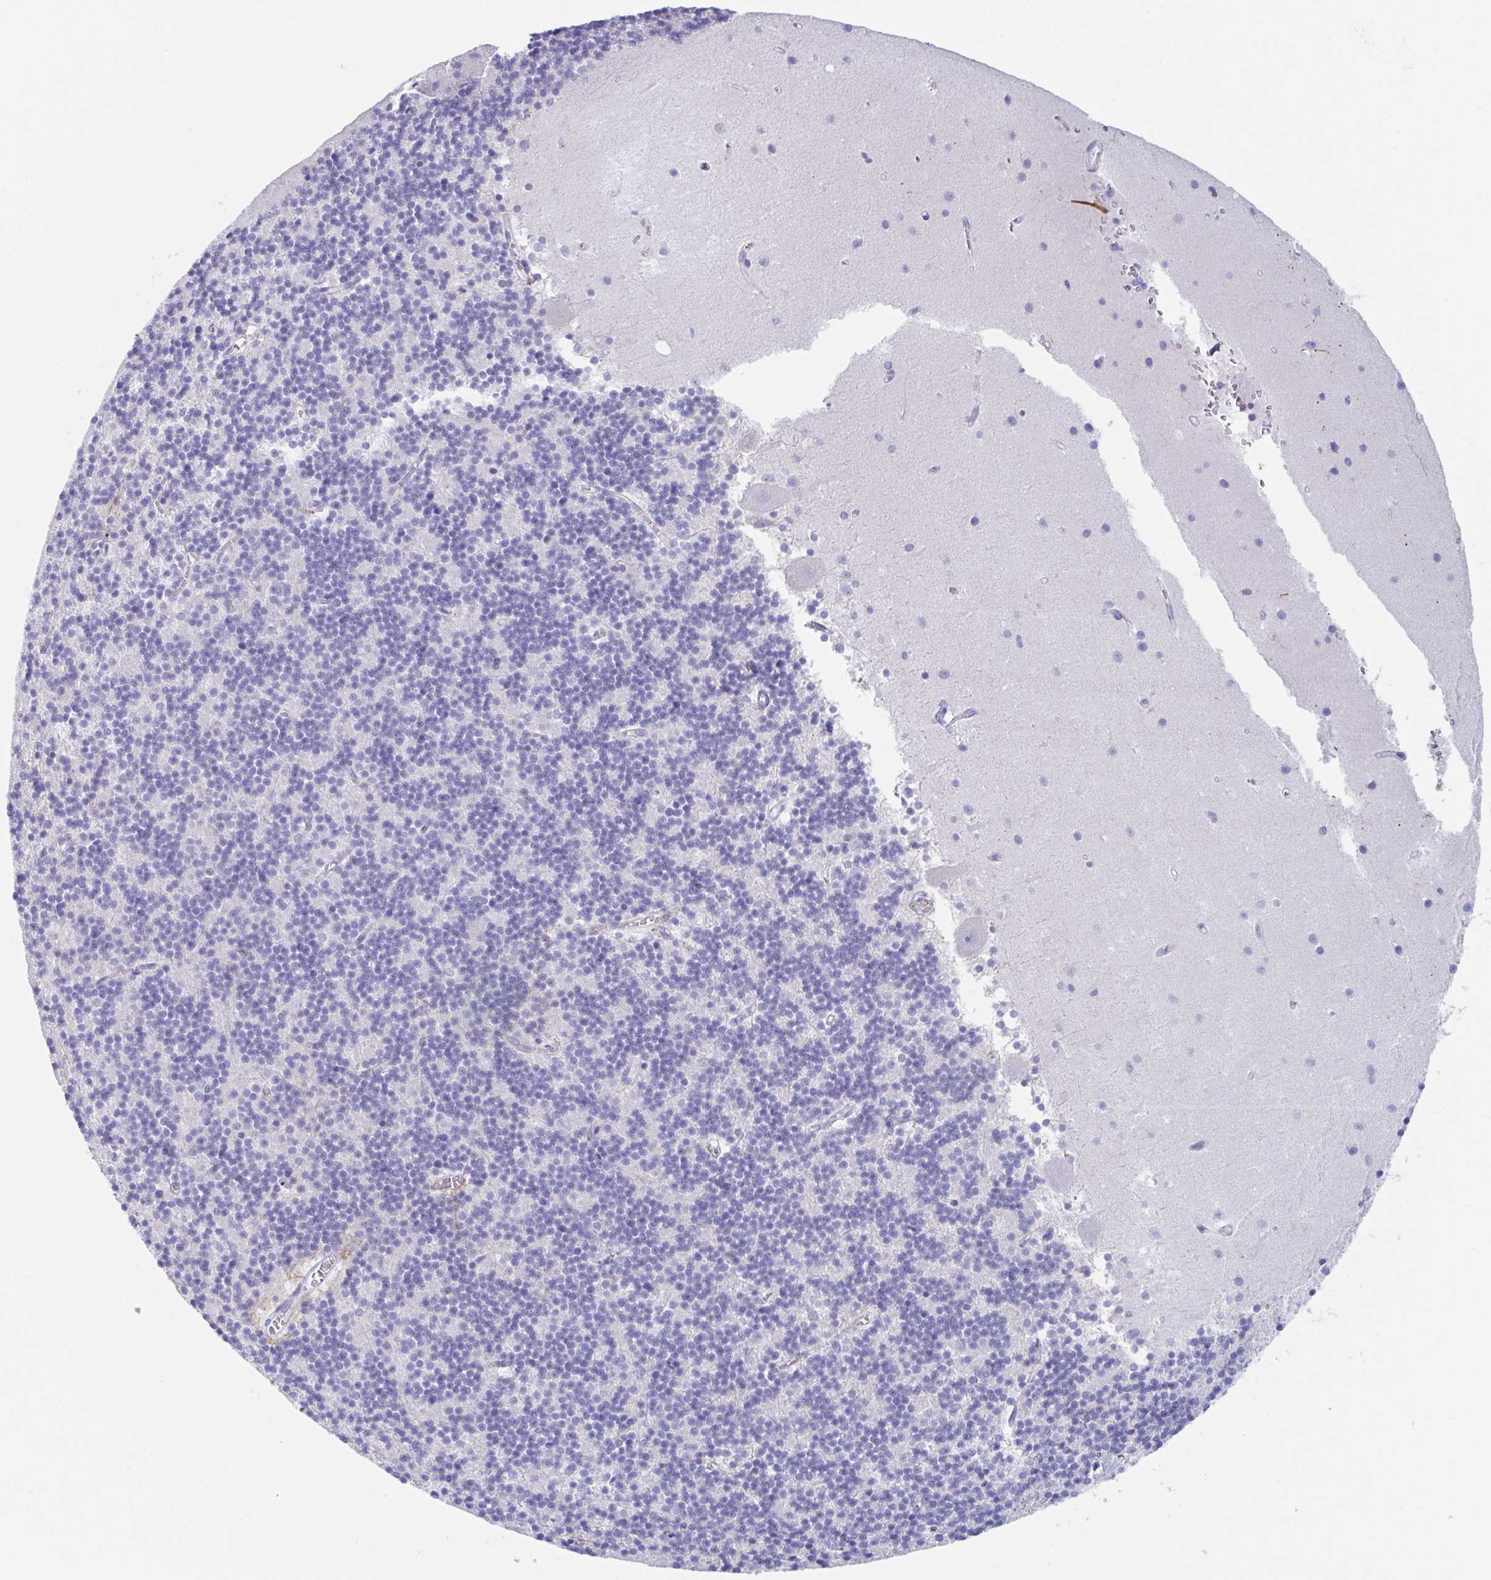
{"staining": {"intensity": "negative", "quantity": "none", "location": "none"}, "tissue": "cerebellum", "cell_type": "Cells in granular layer", "image_type": "normal", "snomed": [{"axis": "morphology", "description": "Normal tissue, NOS"}, {"axis": "topography", "description": "Cerebellum"}], "caption": "This is an immunohistochemistry (IHC) image of unremarkable cerebellum. There is no staining in cells in granular layer.", "gene": "ZPBP", "patient": {"sex": "male", "age": 54}}